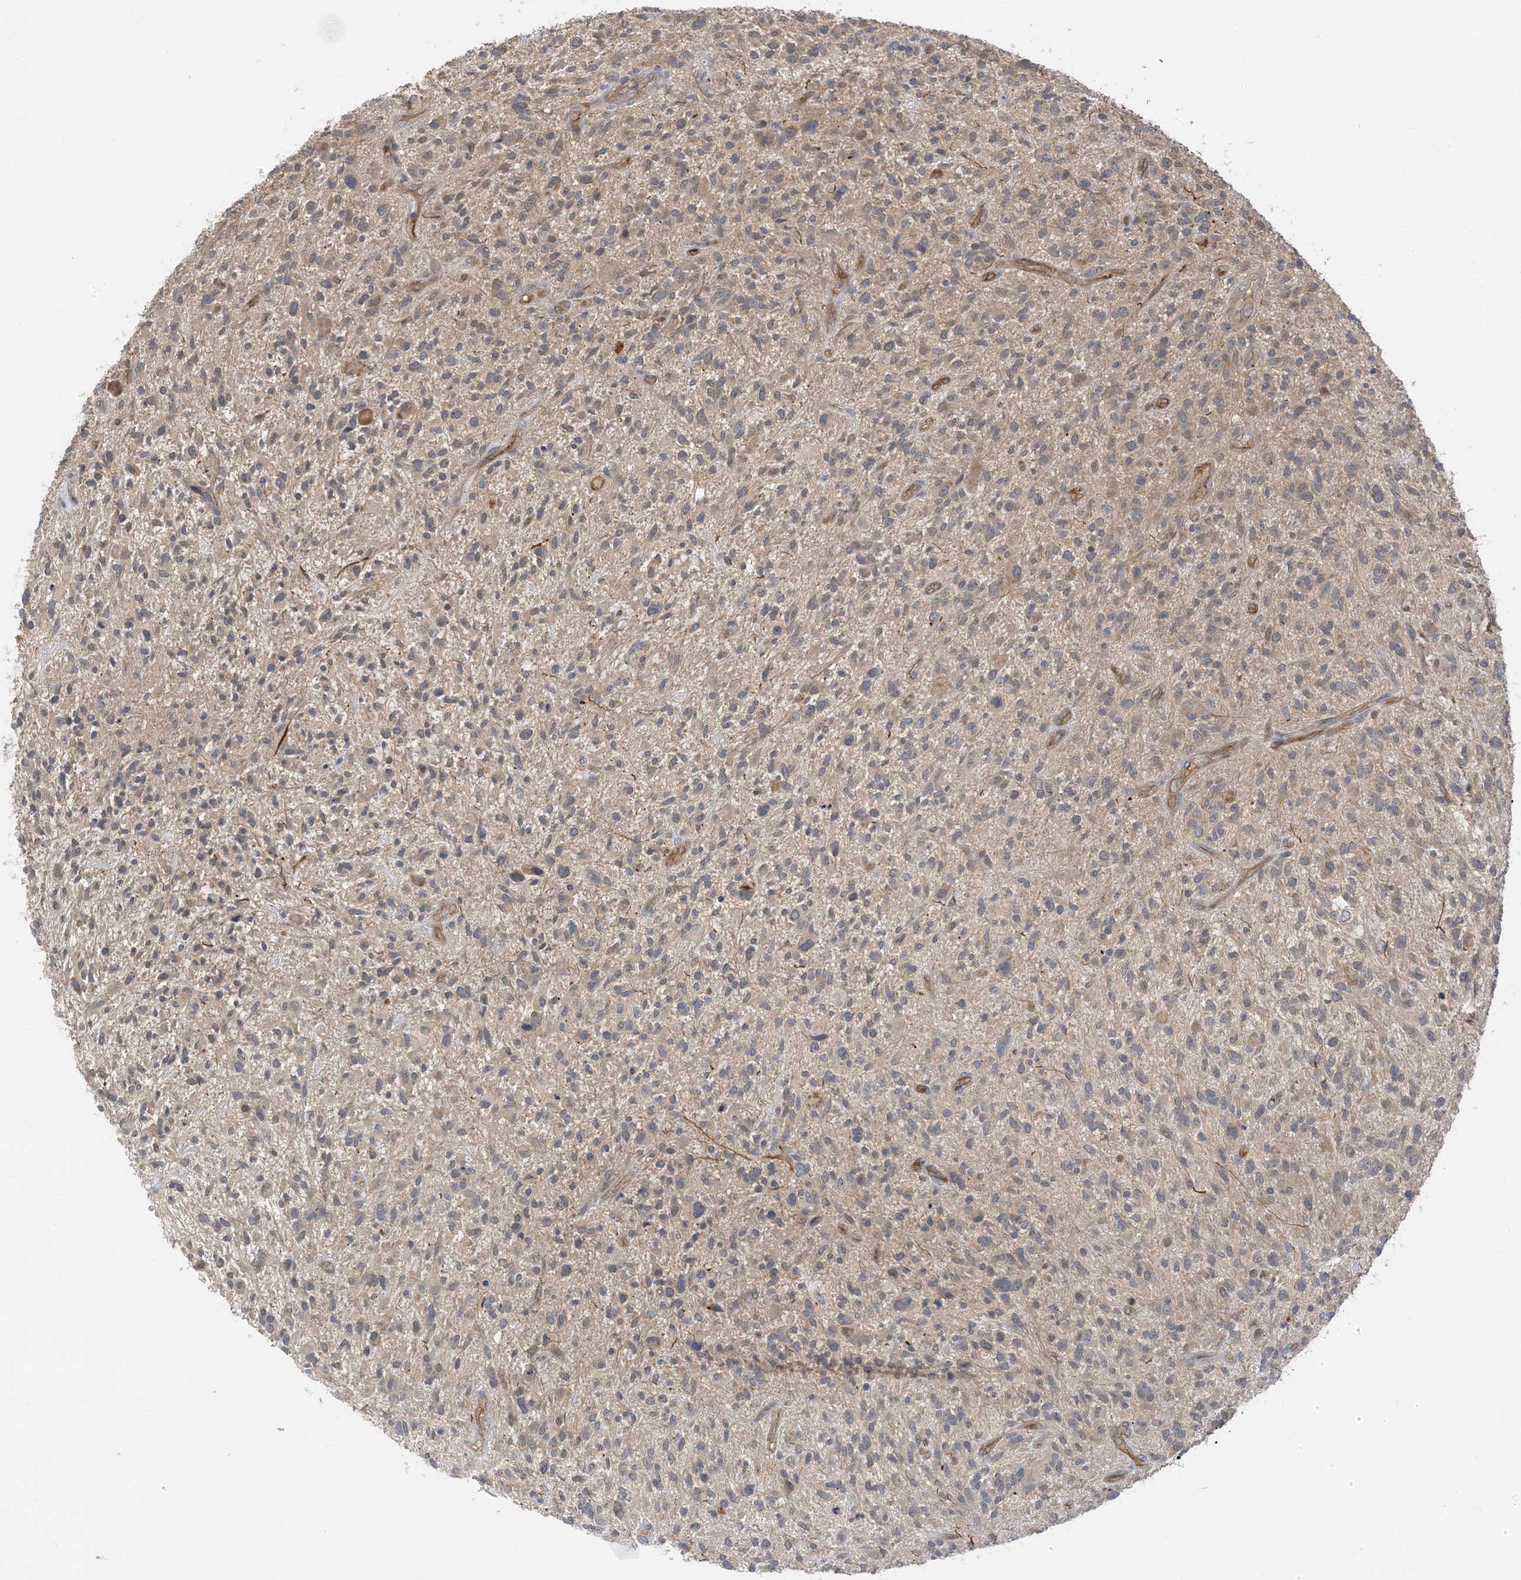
{"staining": {"intensity": "weak", "quantity": "<25%", "location": "cytoplasmic/membranous"}, "tissue": "glioma", "cell_type": "Tumor cells", "image_type": "cancer", "snomed": [{"axis": "morphology", "description": "Glioma, malignant, High grade"}, {"axis": "topography", "description": "Brain"}], "caption": "Tumor cells show no significant staining in glioma.", "gene": "WDR26", "patient": {"sex": "male", "age": 47}}